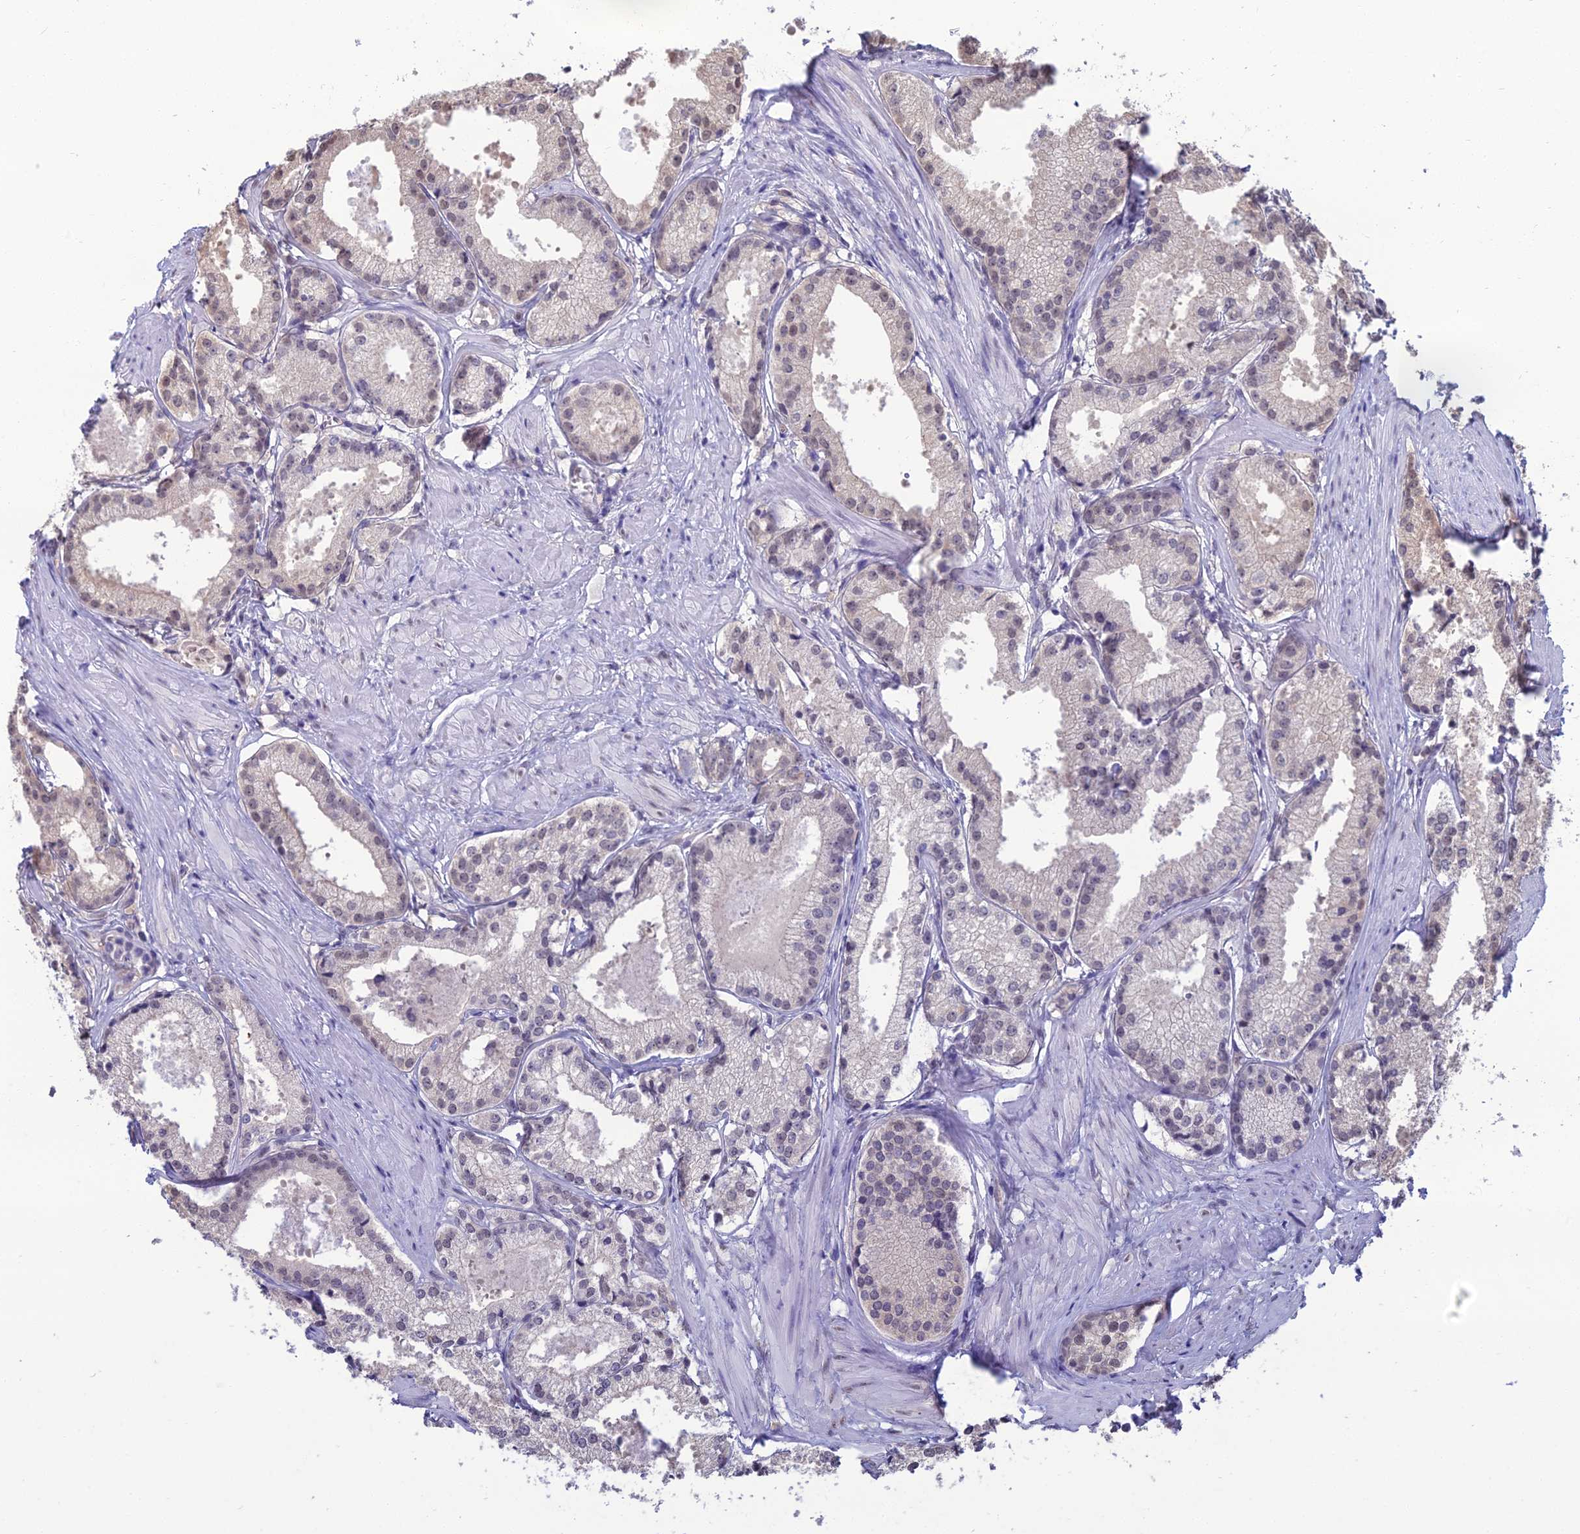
{"staining": {"intensity": "weak", "quantity": "<25%", "location": "nuclear"}, "tissue": "prostate cancer", "cell_type": "Tumor cells", "image_type": "cancer", "snomed": [{"axis": "morphology", "description": "Adenocarcinoma, Low grade"}, {"axis": "topography", "description": "Prostate"}], "caption": "Prostate cancer (low-grade adenocarcinoma) stained for a protein using immunohistochemistry (IHC) reveals no expression tumor cells.", "gene": "SRSF7", "patient": {"sex": "male", "age": 57}}